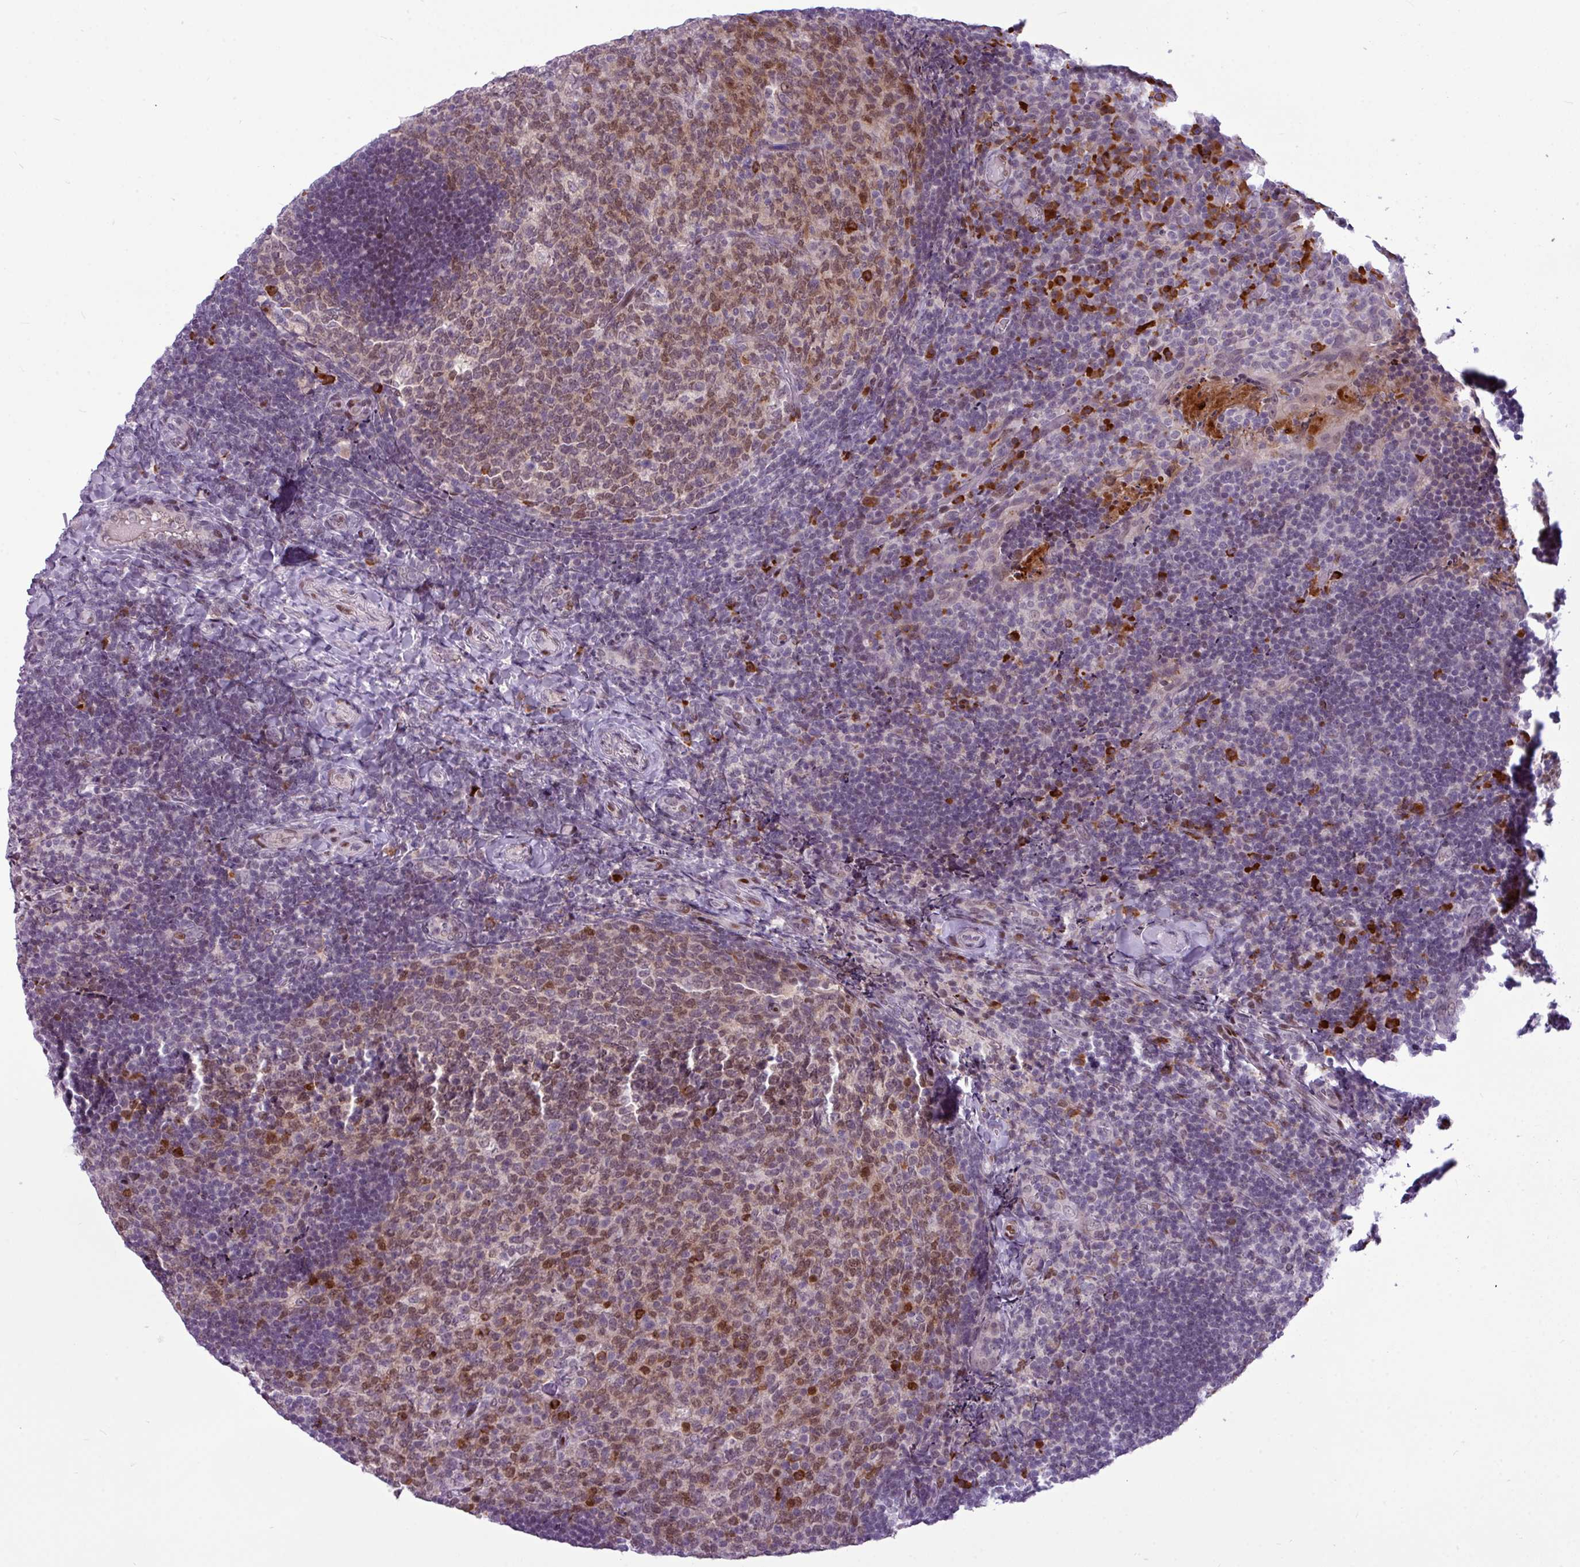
{"staining": {"intensity": "strong", "quantity": "<25%", "location": "nuclear"}, "tissue": "tonsil", "cell_type": "Germinal center cells", "image_type": "normal", "snomed": [{"axis": "morphology", "description": "Normal tissue, NOS"}, {"axis": "topography", "description": "Tonsil"}], "caption": "Approximately <25% of germinal center cells in normal tonsil reveal strong nuclear protein expression as visualized by brown immunohistochemical staining.", "gene": "SLC66A2", "patient": {"sex": "female", "age": 10}}